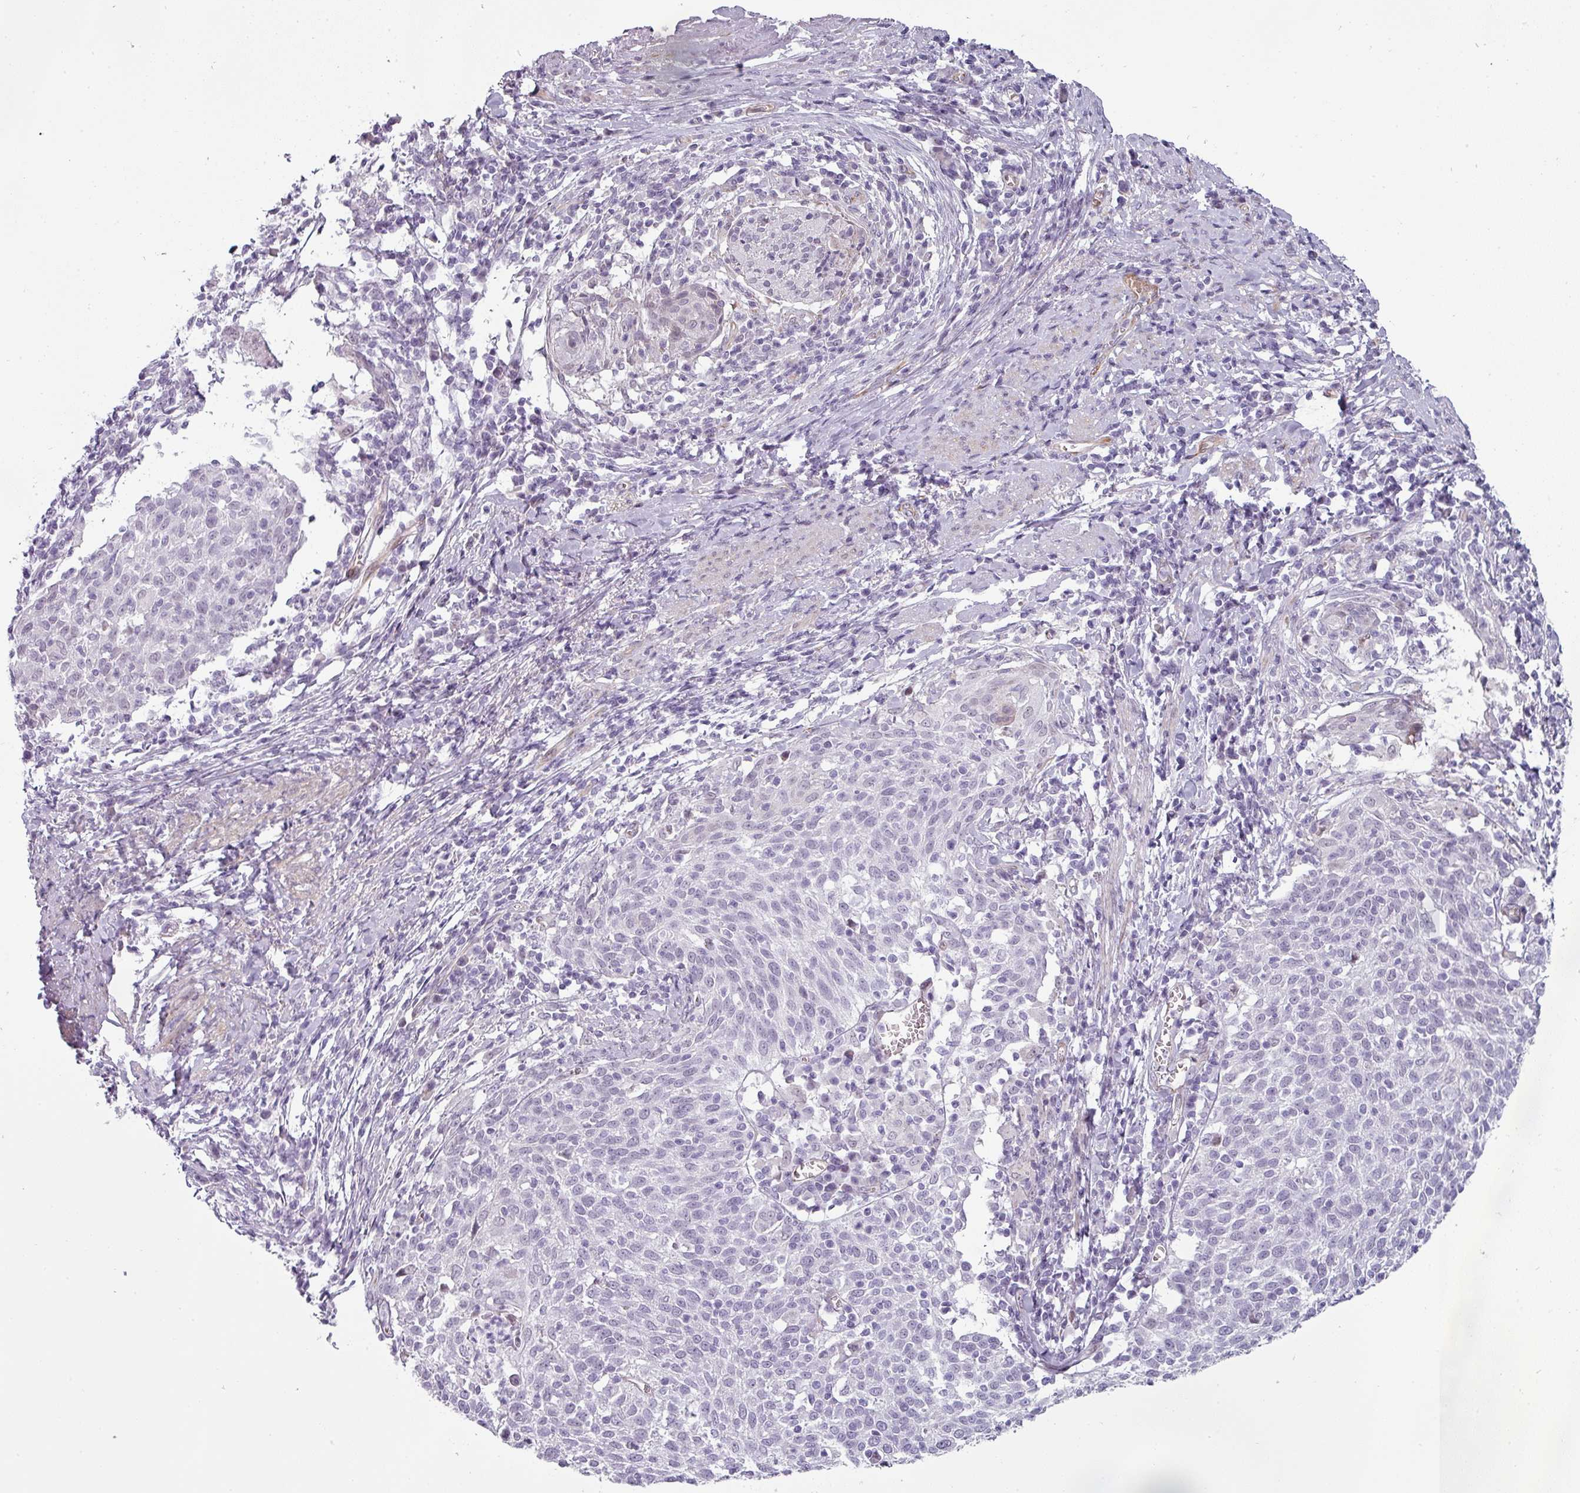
{"staining": {"intensity": "negative", "quantity": "none", "location": "none"}, "tissue": "cervical cancer", "cell_type": "Tumor cells", "image_type": "cancer", "snomed": [{"axis": "morphology", "description": "Squamous cell carcinoma, NOS"}, {"axis": "topography", "description": "Cervix"}], "caption": "There is no significant expression in tumor cells of cervical cancer.", "gene": "CHRDL1", "patient": {"sex": "female", "age": 52}}